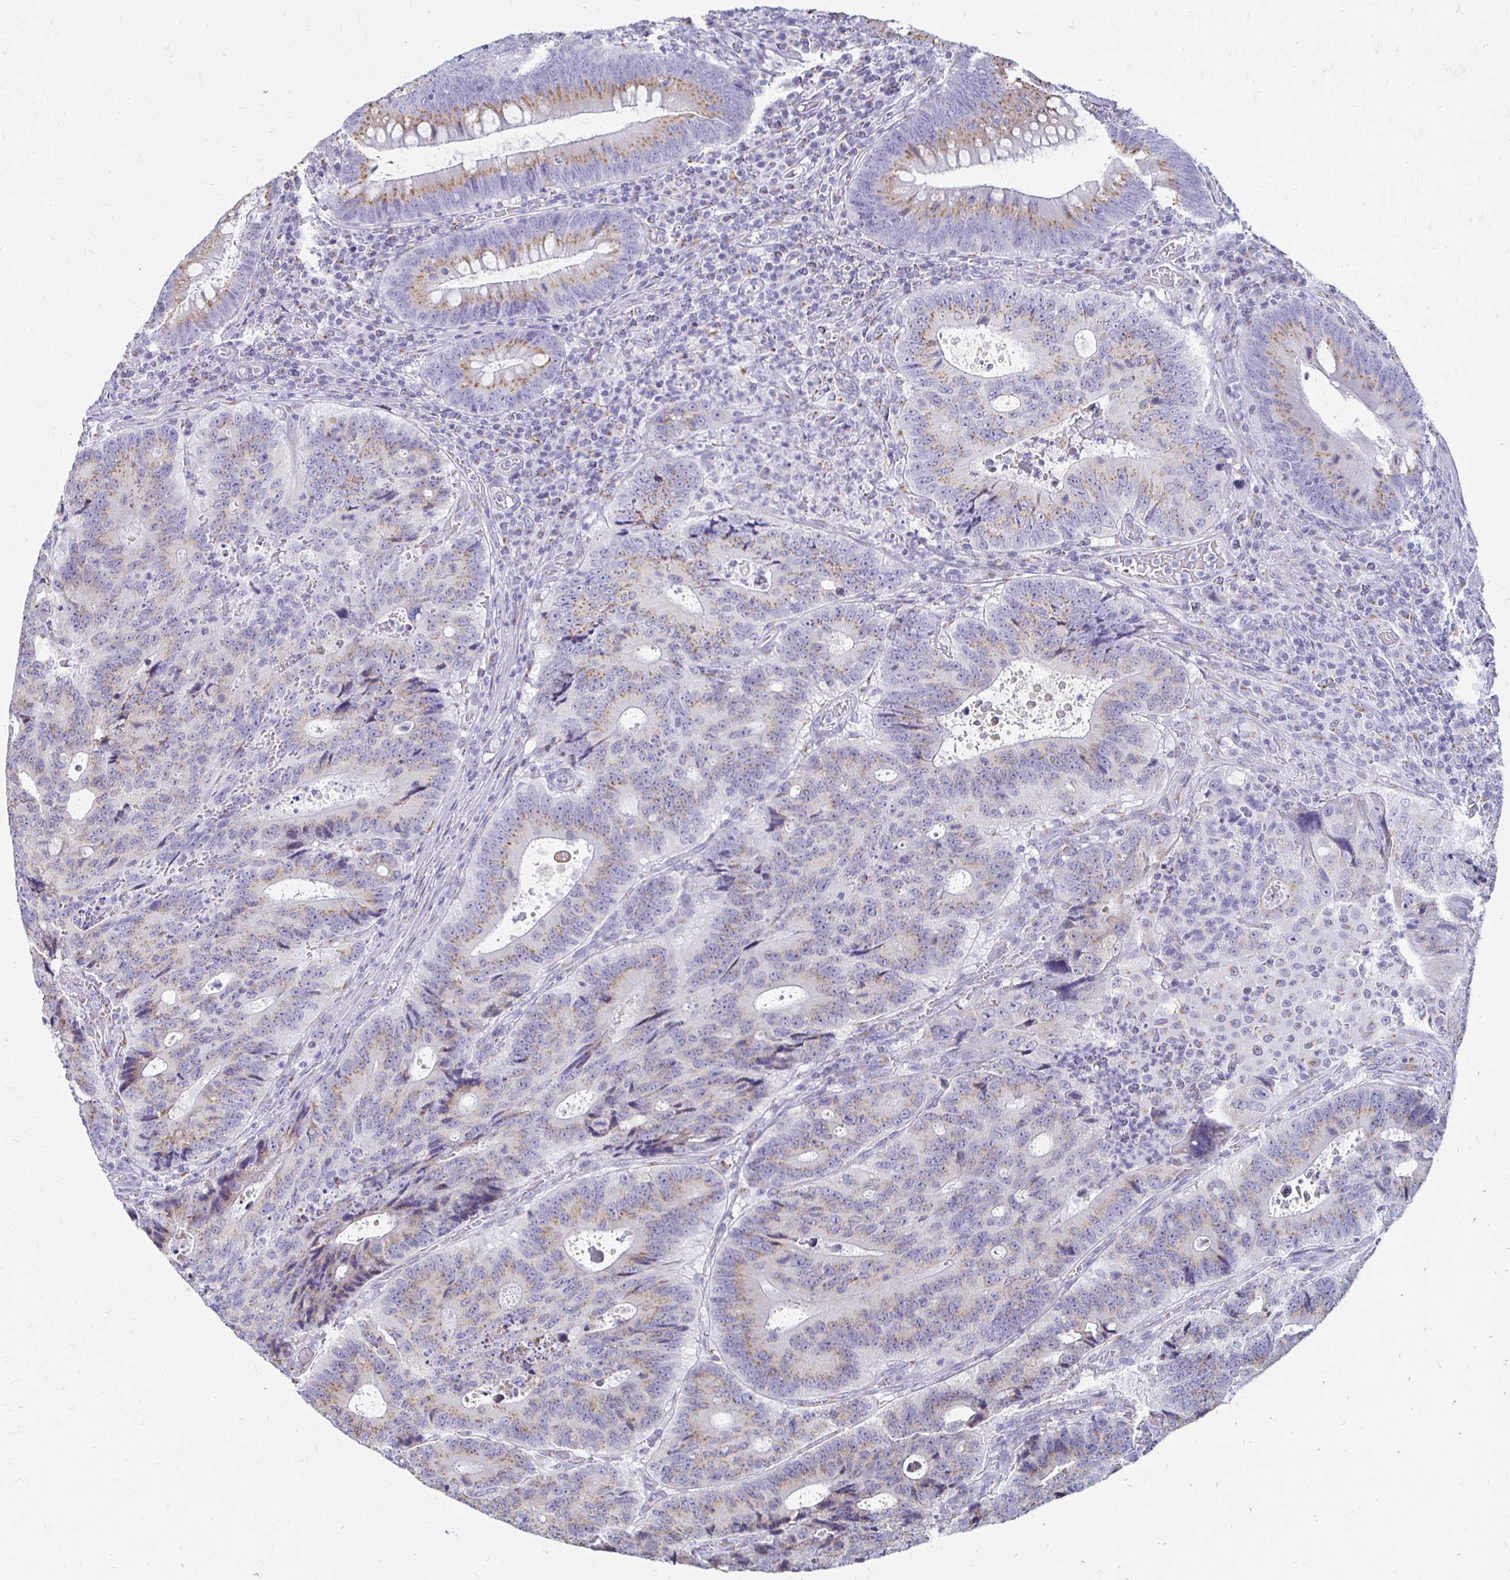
{"staining": {"intensity": "weak", "quantity": ">75%", "location": "cytoplasmic/membranous"}, "tissue": "colorectal cancer", "cell_type": "Tumor cells", "image_type": "cancer", "snomed": [{"axis": "morphology", "description": "Adenocarcinoma, NOS"}, {"axis": "topography", "description": "Colon"}], "caption": "Immunohistochemical staining of human colorectal adenocarcinoma exhibits low levels of weak cytoplasmic/membranous positivity in approximately >75% of tumor cells.", "gene": "PAGE4", "patient": {"sex": "male", "age": 62}}